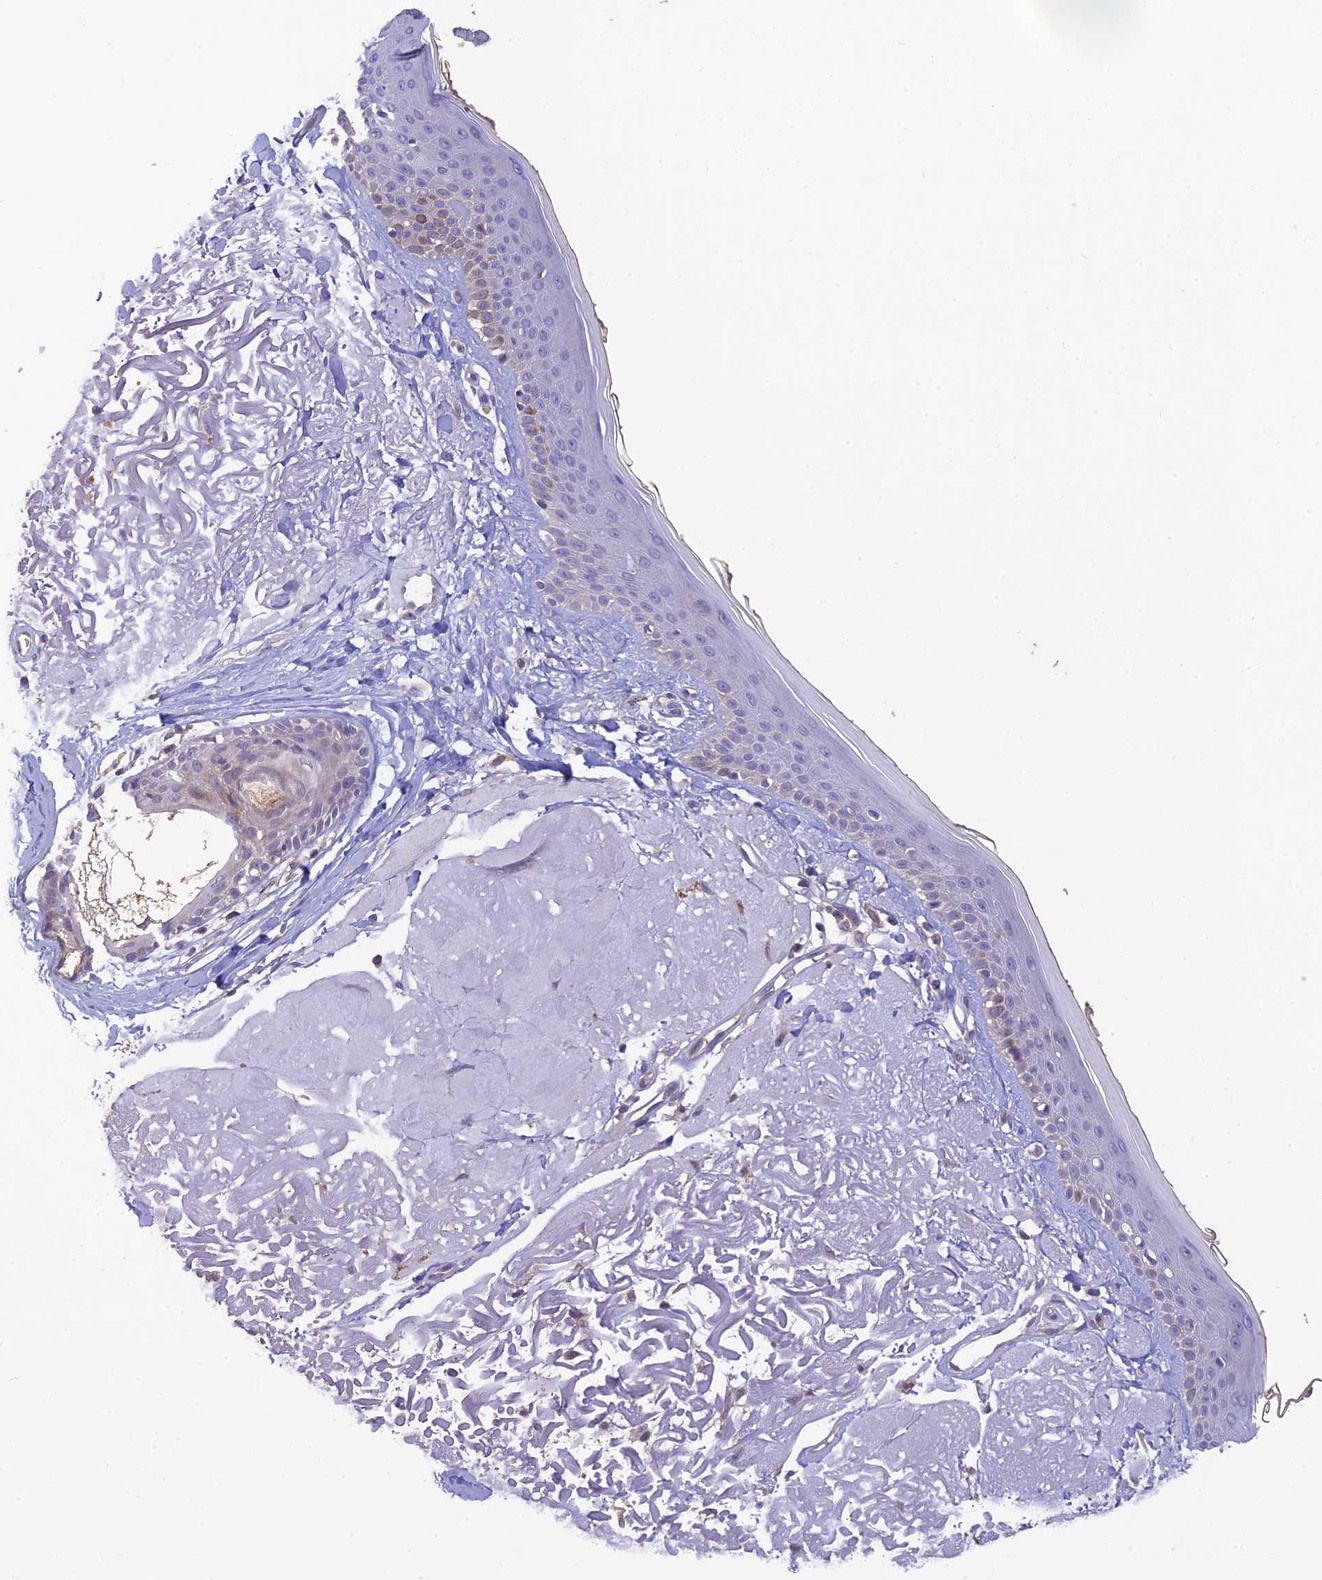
{"staining": {"intensity": "negative", "quantity": "none", "location": "none"}, "tissue": "skin", "cell_type": "Fibroblasts", "image_type": "normal", "snomed": [{"axis": "morphology", "description": "Normal tissue, NOS"}, {"axis": "topography", "description": "Skin"}, {"axis": "topography", "description": "Skeletal muscle"}], "caption": "DAB (3,3'-diaminobenzidine) immunohistochemical staining of unremarkable skin demonstrates no significant staining in fibroblasts.", "gene": "BMT2", "patient": {"sex": "male", "age": 83}}